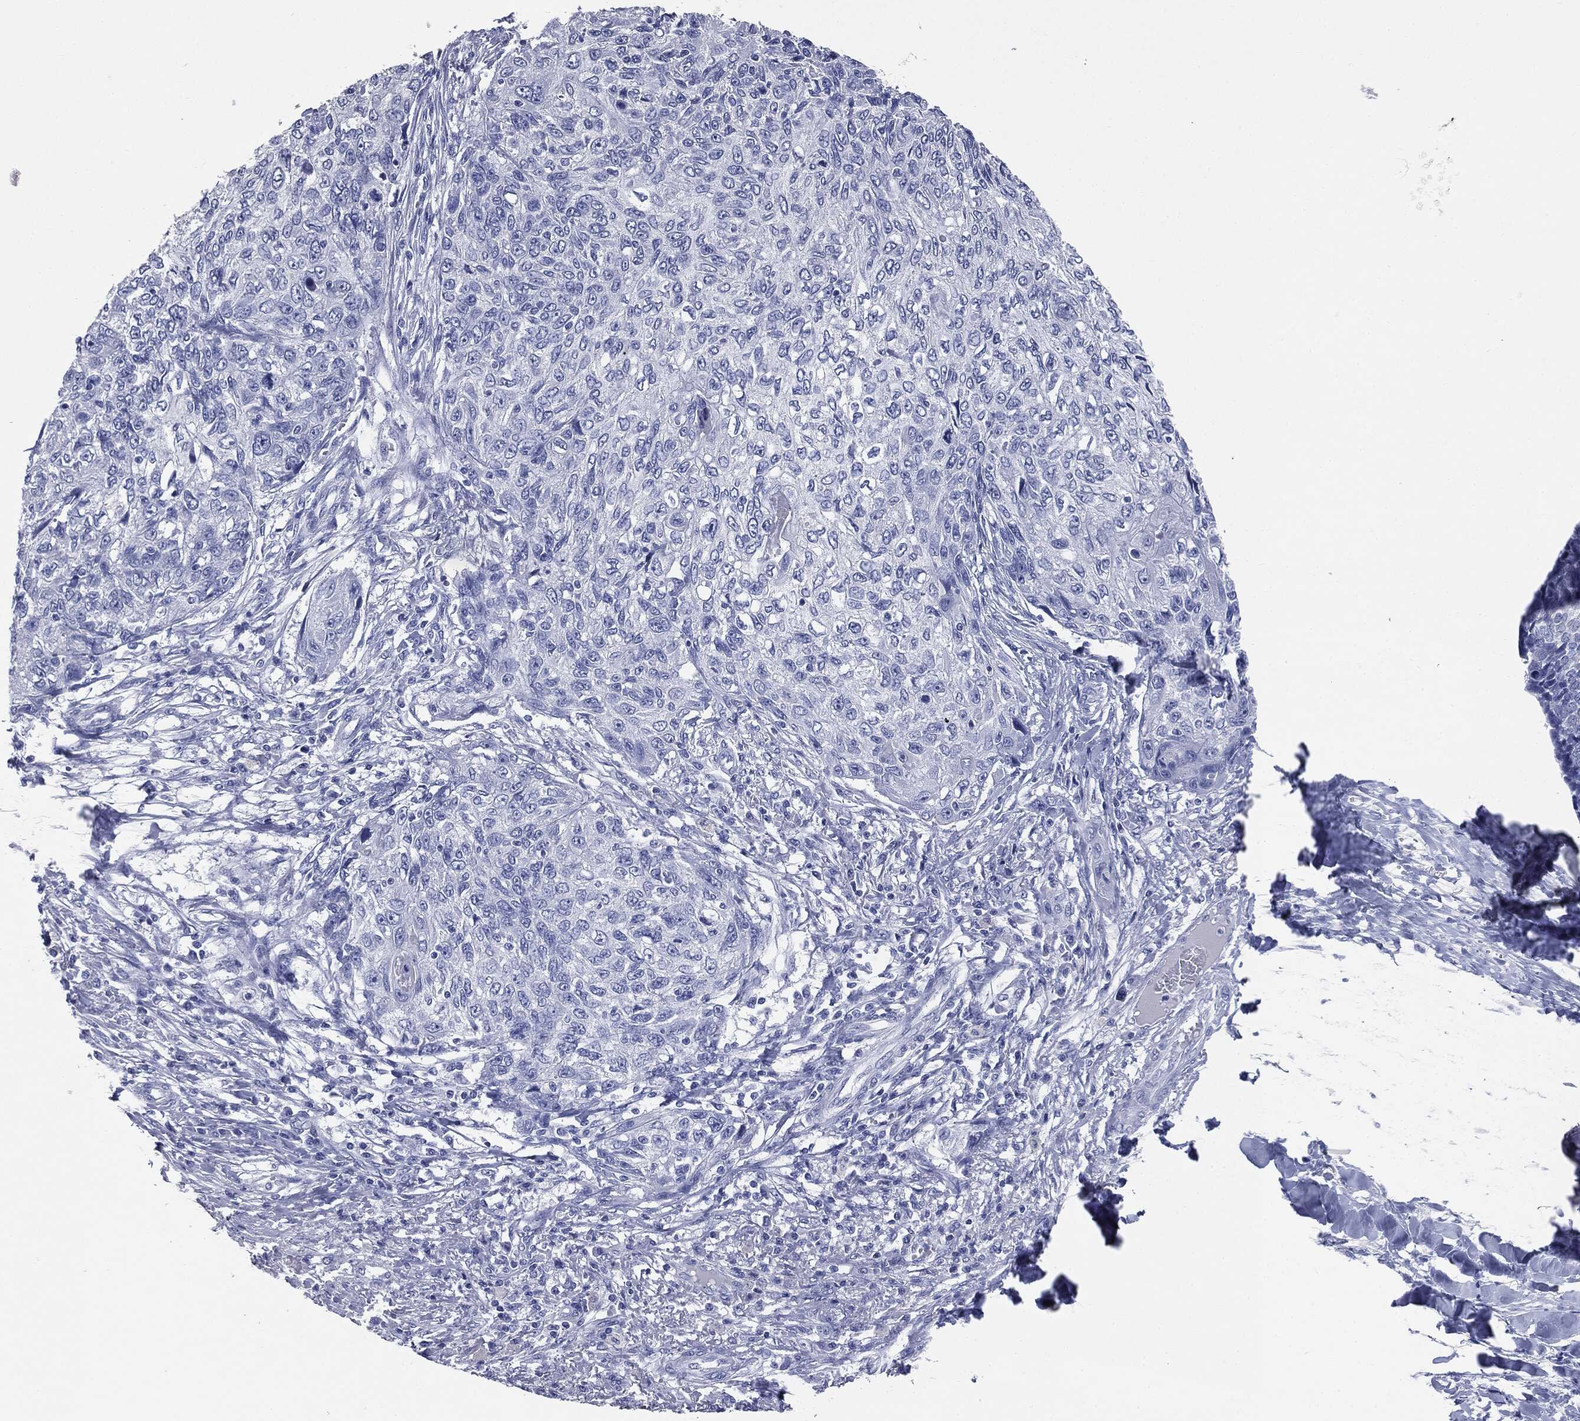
{"staining": {"intensity": "negative", "quantity": "none", "location": "none"}, "tissue": "skin cancer", "cell_type": "Tumor cells", "image_type": "cancer", "snomed": [{"axis": "morphology", "description": "Squamous cell carcinoma, NOS"}, {"axis": "topography", "description": "Skin"}], "caption": "Protein analysis of skin squamous cell carcinoma demonstrates no significant expression in tumor cells.", "gene": "ATP2A1", "patient": {"sex": "male", "age": 92}}